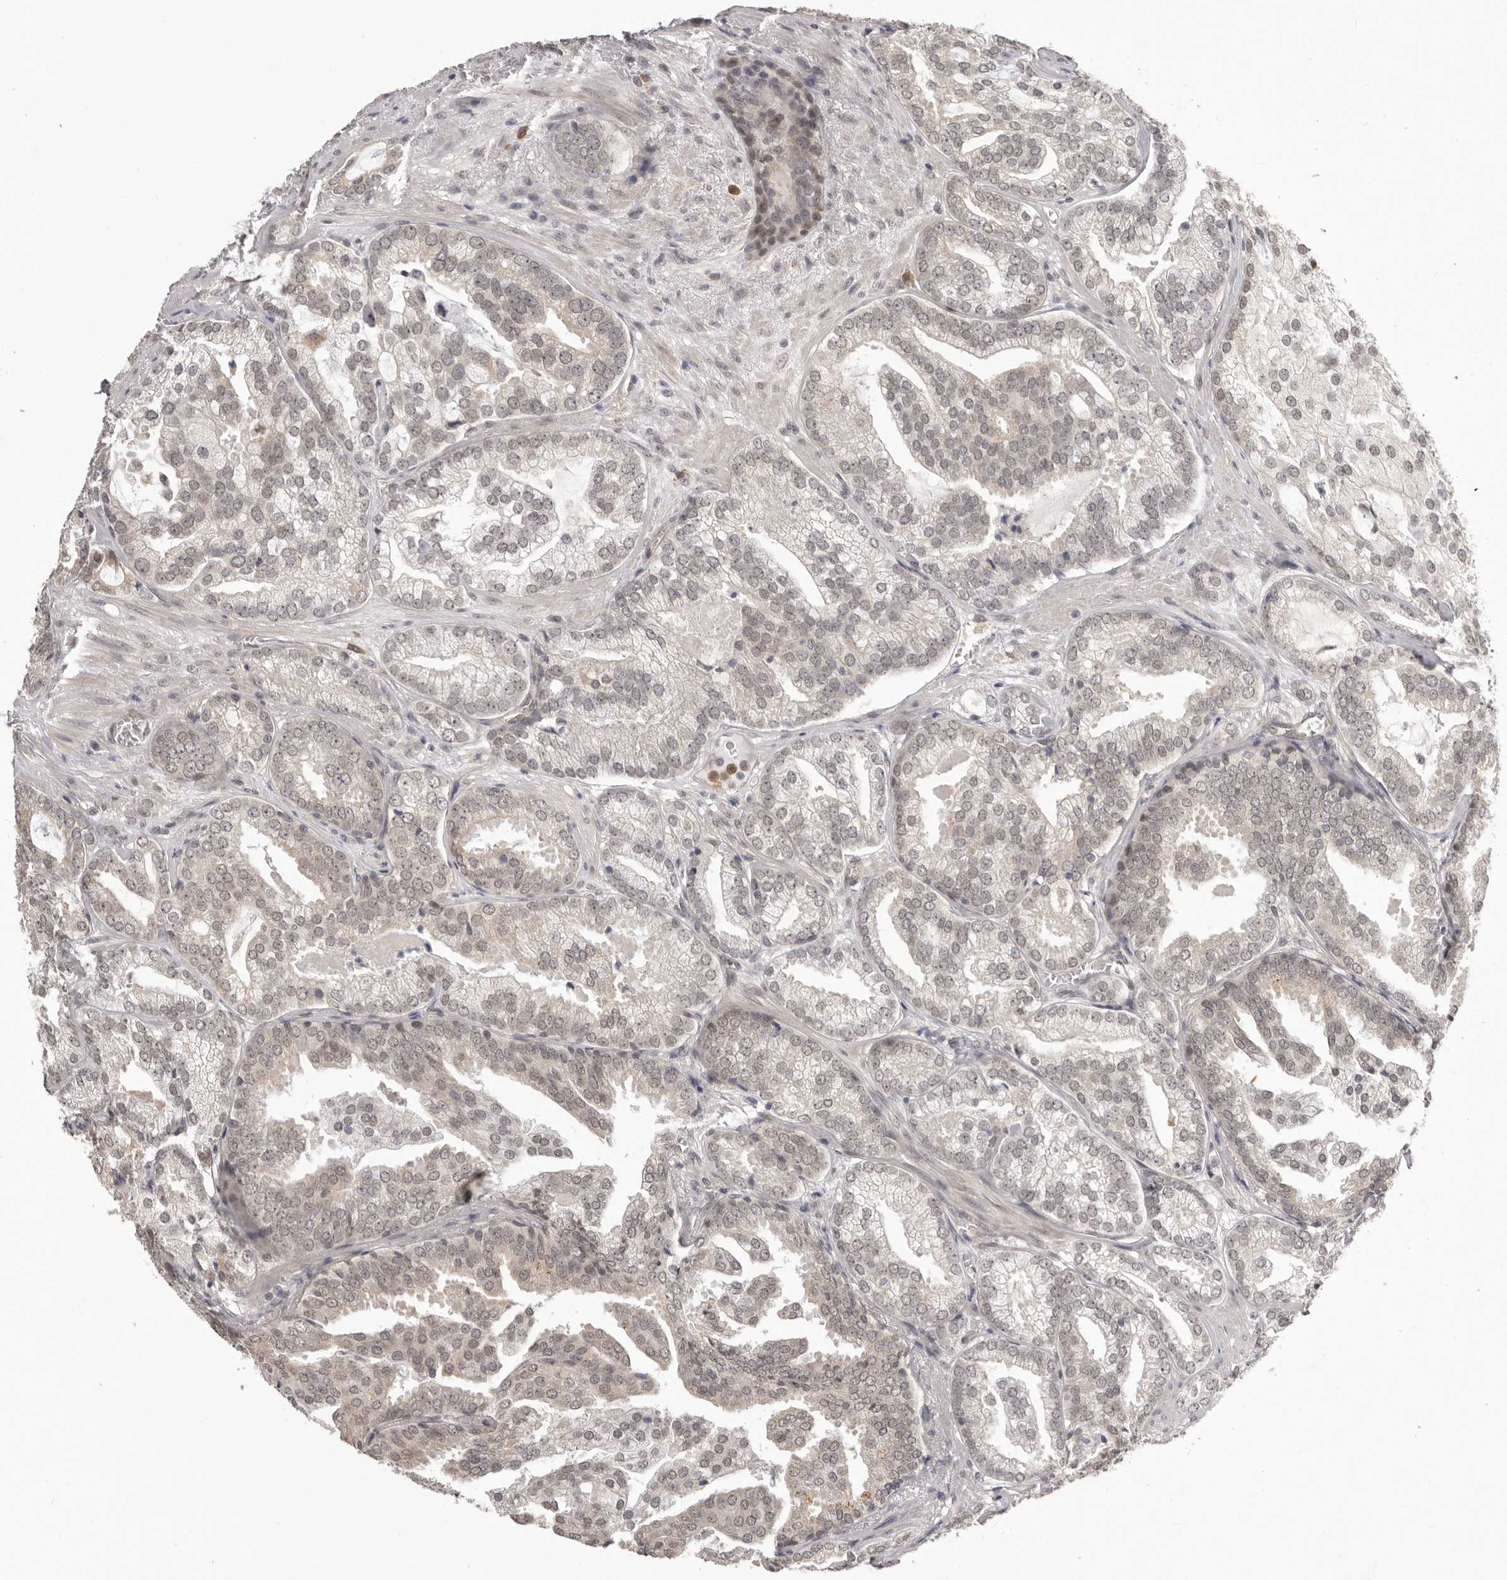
{"staining": {"intensity": "weak", "quantity": "<25%", "location": "nuclear"}, "tissue": "prostate cancer", "cell_type": "Tumor cells", "image_type": "cancer", "snomed": [{"axis": "morphology", "description": "Normal morphology"}, {"axis": "morphology", "description": "Adenocarcinoma, Low grade"}, {"axis": "topography", "description": "Prostate"}], "caption": "Immunohistochemistry (IHC) micrograph of neoplastic tissue: adenocarcinoma (low-grade) (prostate) stained with DAB reveals no significant protein positivity in tumor cells.", "gene": "RNF2", "patient": {"sex": "male", "age": 72}}